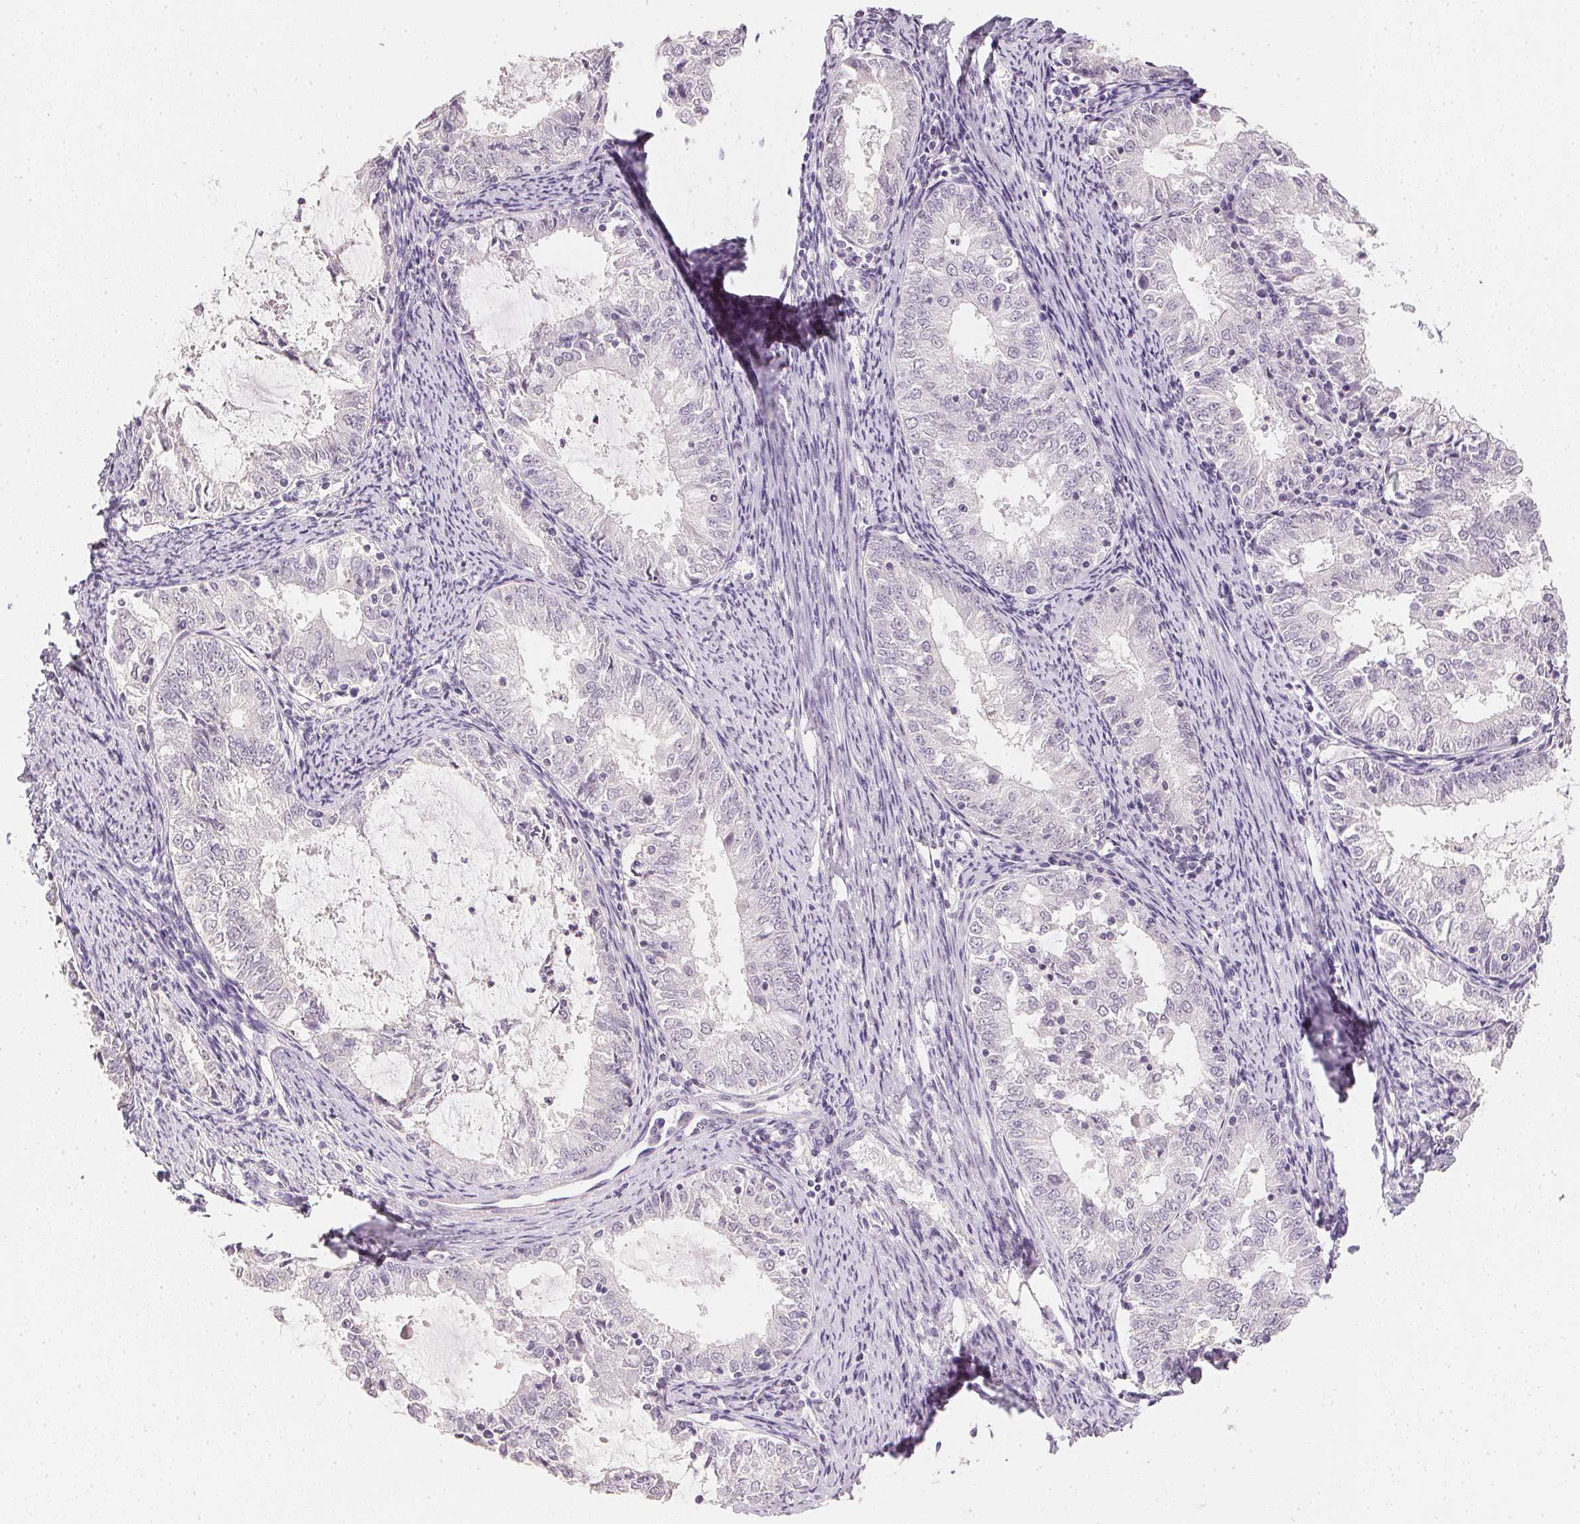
{"staining": {"intensity": "negative", "quantity": "none", "location": "none"}, "tissue": "endometrial cancer", "cell_type": "Tumor cells", "image_type": "cancer", "snomed": [{"axis": "morphology", "description": "Adenocarcinoma, NOS"}, {"axis": "topography", "description": "Endometrium"}], "caption": "IHC image of endometrial cancer (adenocarcinoma) stained for a protein (brown), which reveals no expression in tumor cells.", "gene": "PPY", "patient": {"sex": "female", "age": 57}}